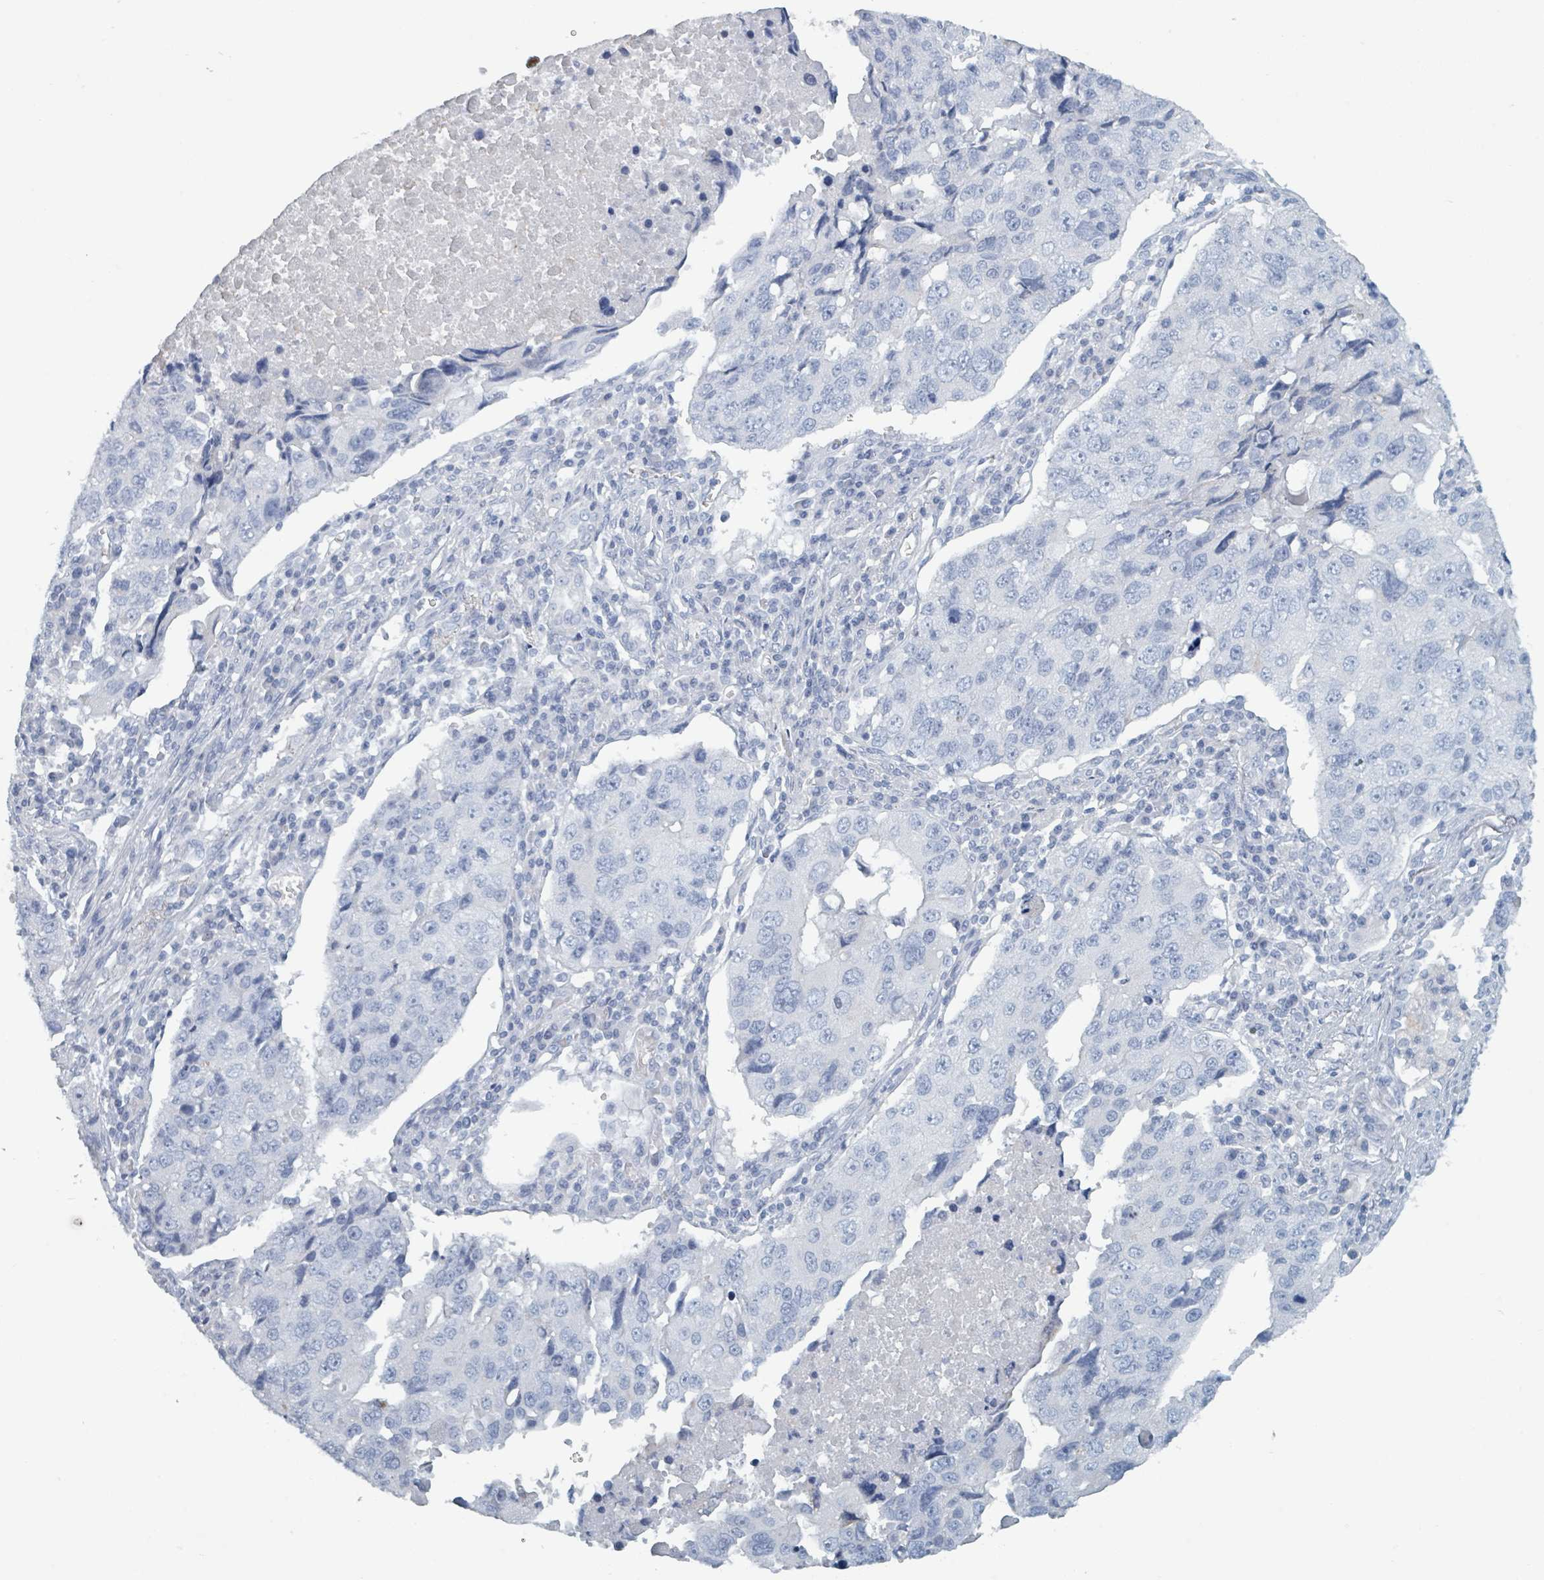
{"staining": {"intensity": "negative", "quantity": "none", "location": "none"}, "tissue": "lung cancer", "cell_type": "Tumor cells", "image_type": "cancer", "snomed": [{"axis": "morphology", "description": "Squamous cell carcinoma, NOS"}, {"axis": "topography", "description": "Lung"}], "caption": "An IHC micrograph of lung cancer is shown. There is no staining in tumor cells of lung cancer.", "gene": "HEATR5A", "patient": {"sex": "female", "age": 66}}